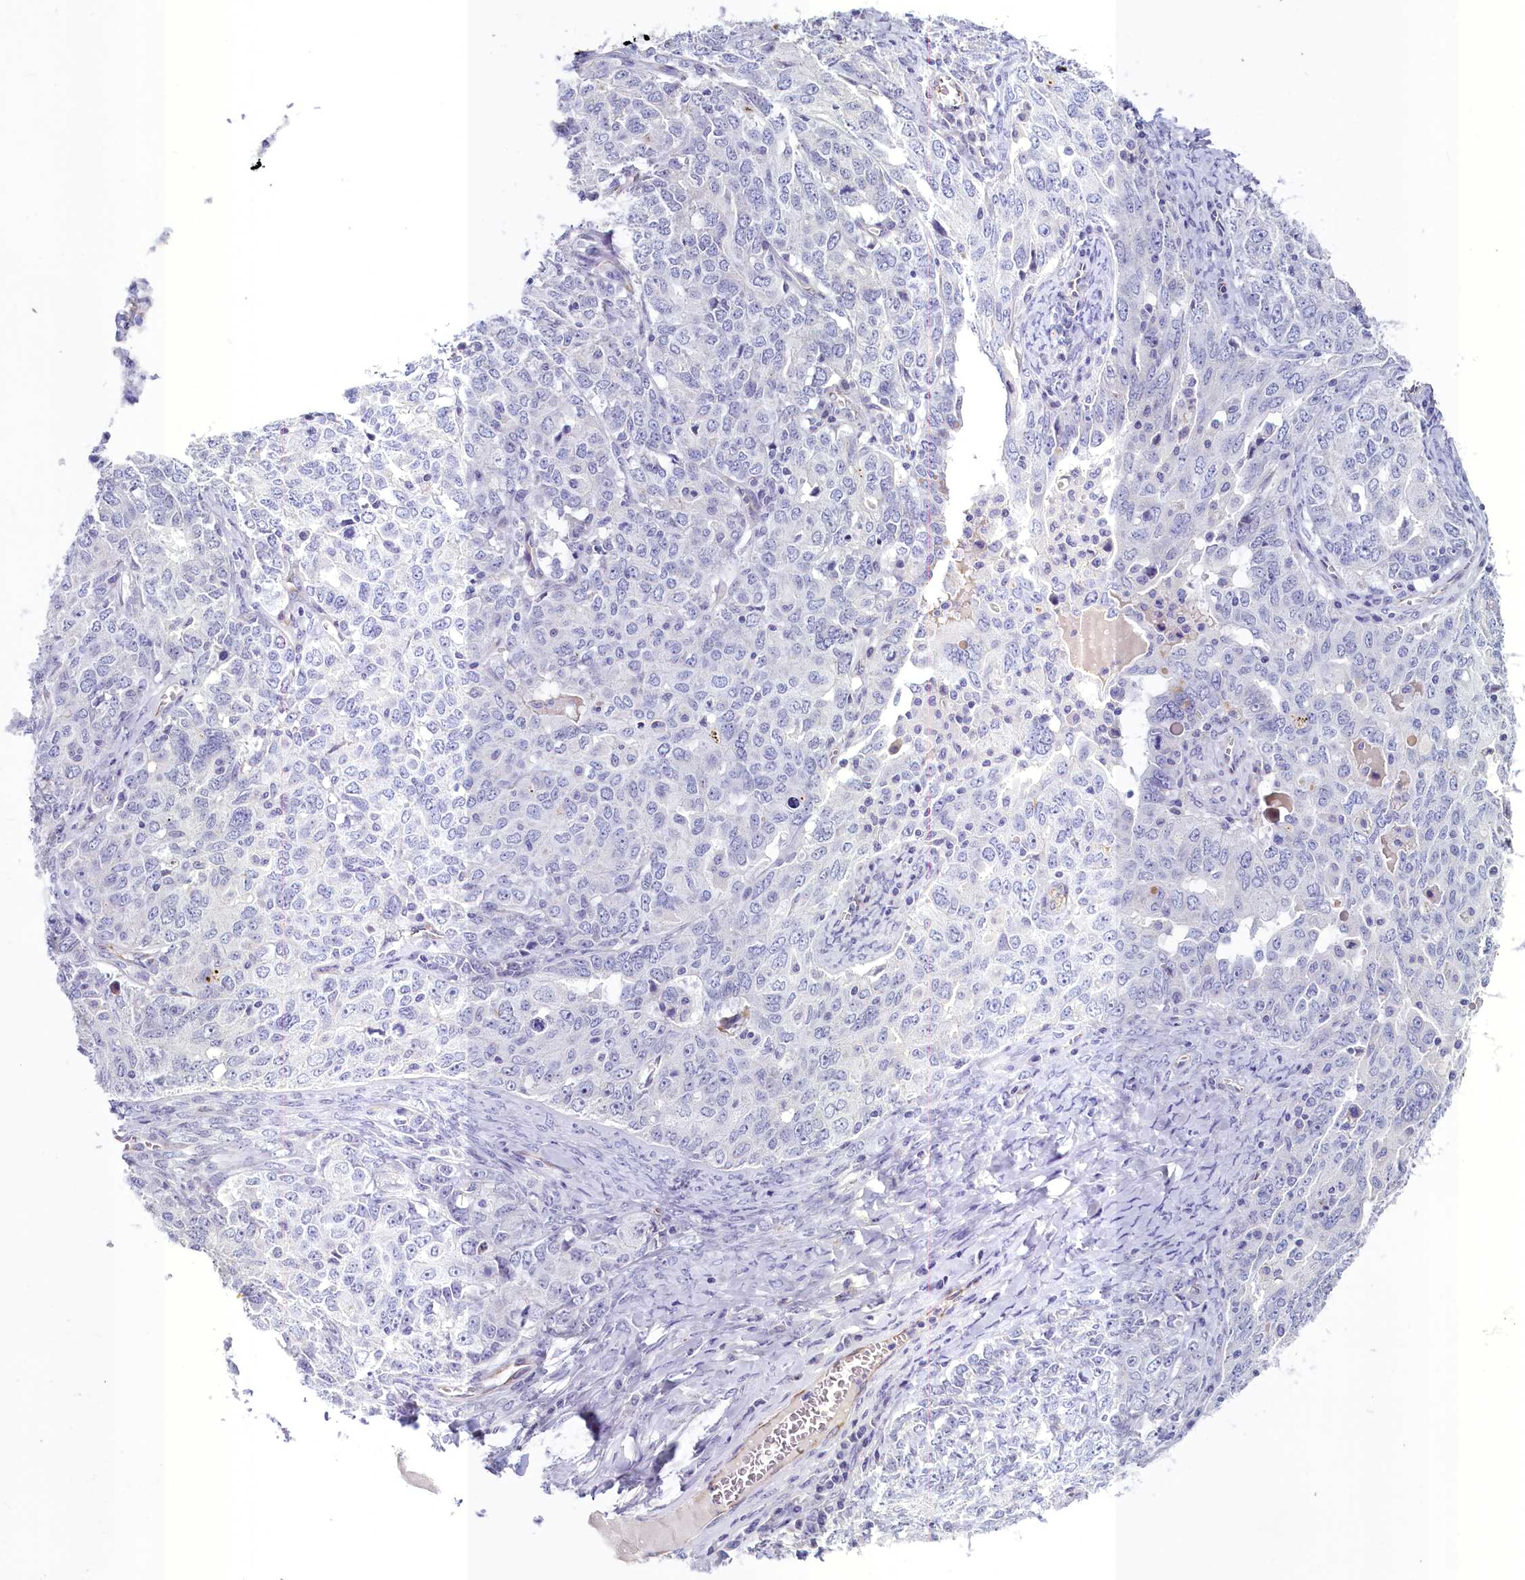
{"staining": {"intensity": "negative", "quantity": "none", "location": "none"}, "tissue": "ovarian cancer", "cell_type": "Tumor cells", "image_type": "cancer", "snomed": [{"axis": "morphology", "description": "Carcinoma, endometroid"}, {"axis": "topography", "description": "Ovary"}], "caption": "Tumor cells are negative for brown protein staining in ovarian cancer.", "gene": "INSC", "patient": {"sex": "female", "age": 62}}